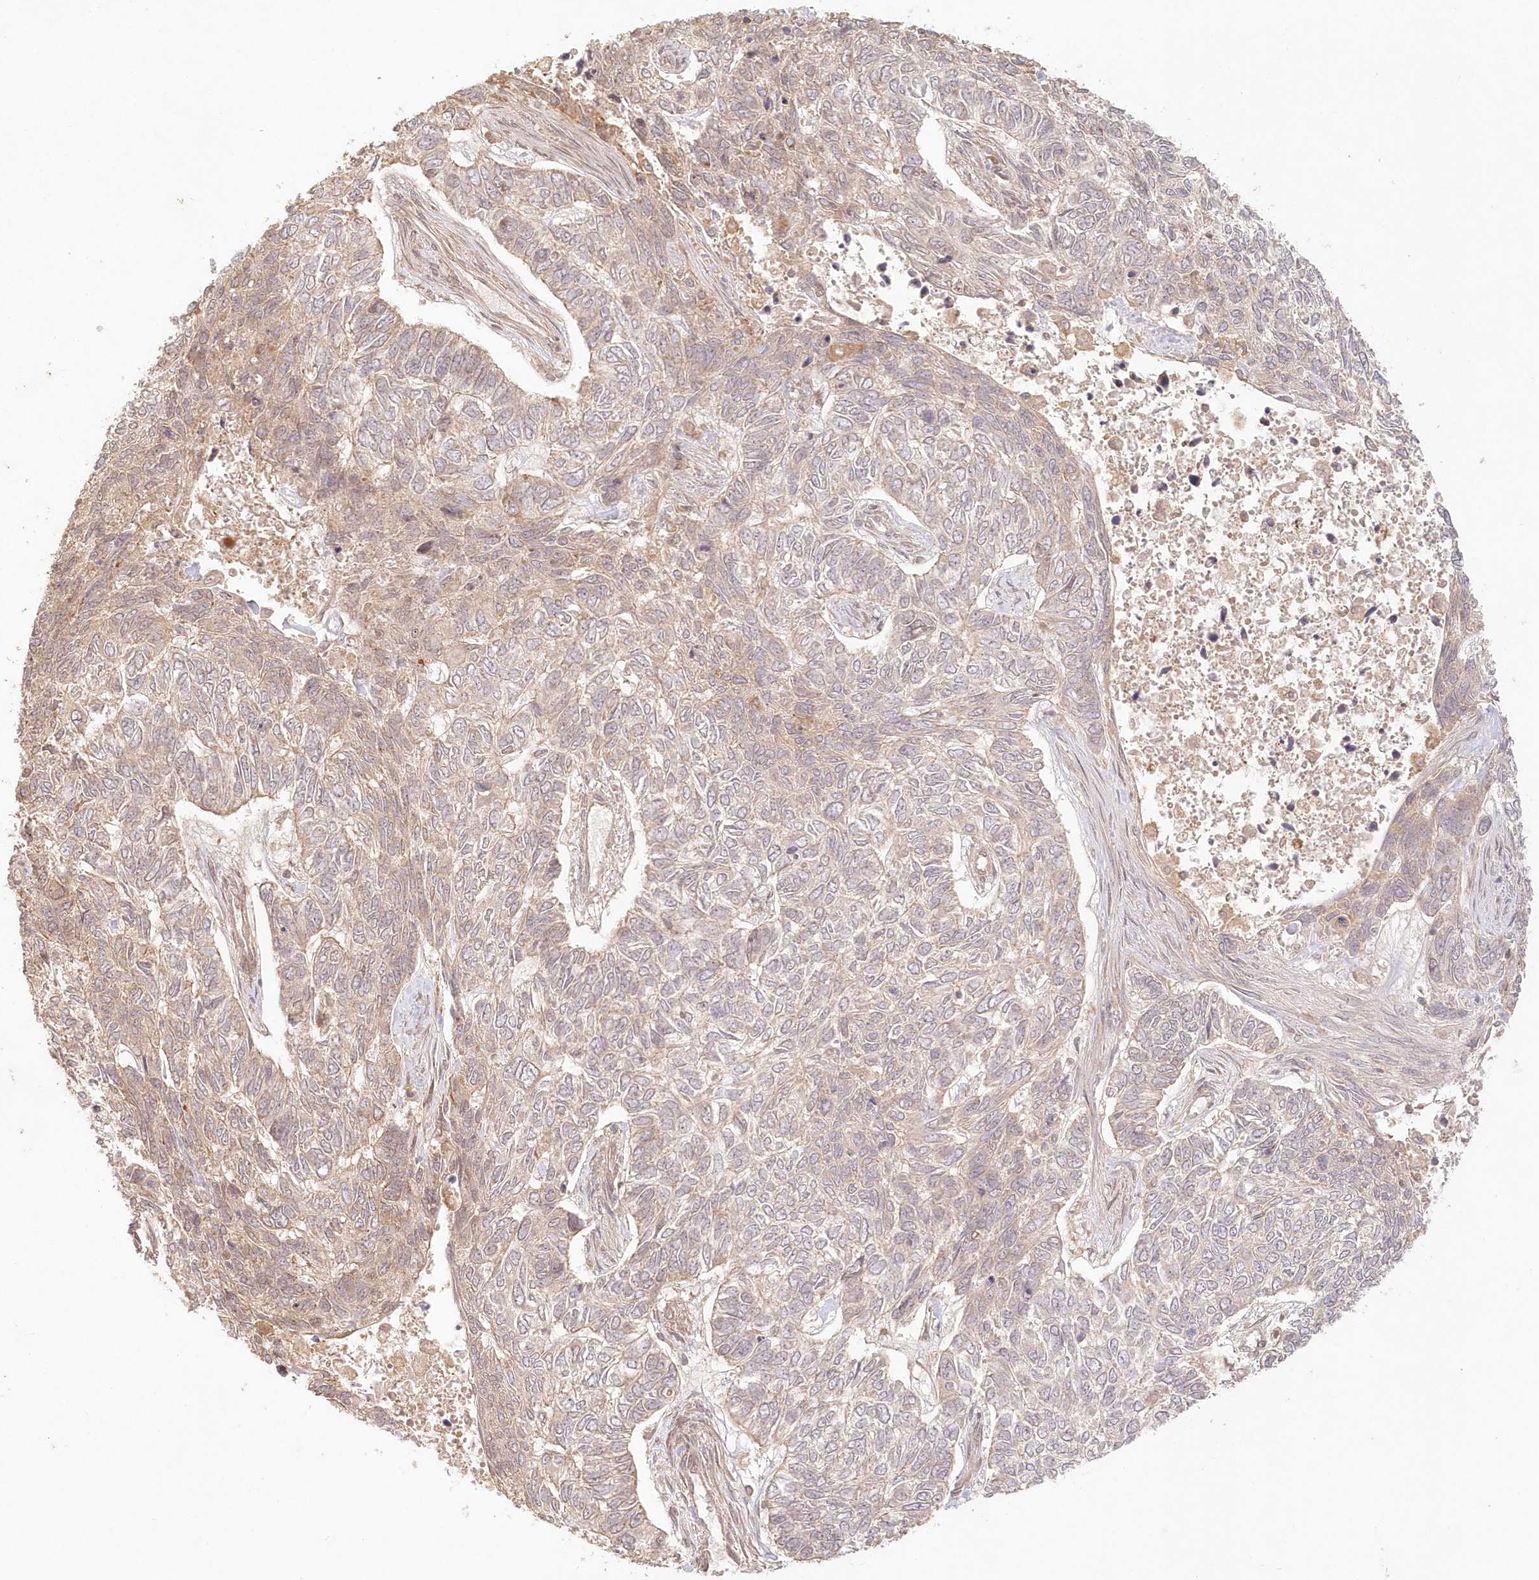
{"staining": {"intensity": "weak", "quantity": "25%-75%", "location": "cytoplasmic/membranous"}, "tissue": "skin cancer", "cell_type": "Tumor cells", "image_type": "cancer", "snomed": [{"axis": "morphology", "description": "Basal cell carcinoma"}, {"axis": "topography", "description": "Skin"}], "caption": "Protein analysis of basal cell carcinoma (skin) tissue displays weak cytoplasmic/membranous staining in approximately 25%-75% of tumor cells.", "gene": "KIAA0232", "patient": {"sex": "female", "age": 65}}